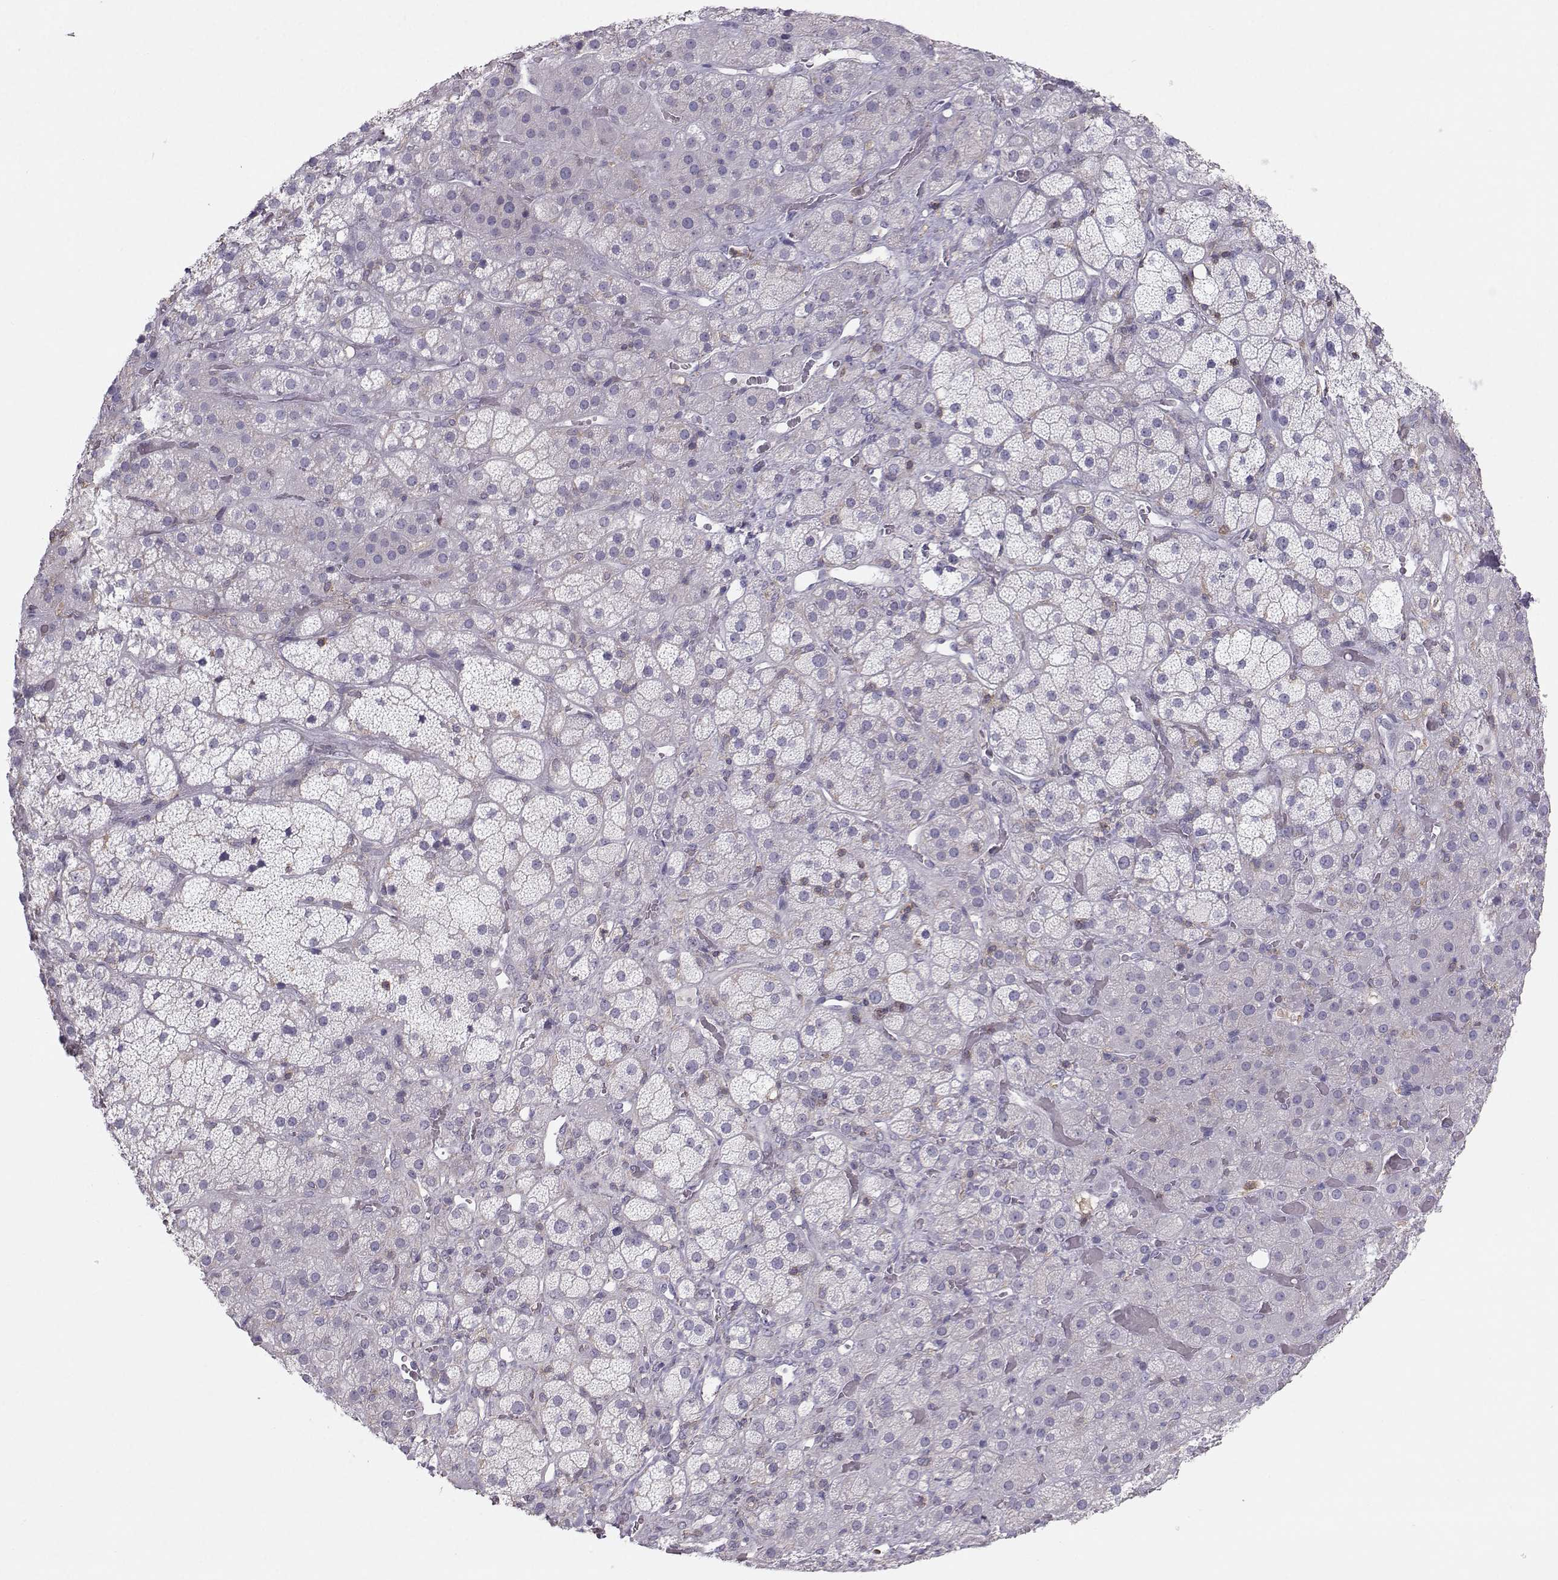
{"staining": {"intensity": "negative", "quantity": "none", "location": "none"}, "tissue": "adrenal gland", "cell_type": "Glandular cells", "image_type": "normal", "snomed": [{"axis": "morphology", "description": "Normal tissue, NOS"}, {"axis": "topography", "description": "Adrenal gland"}], "caption": "Photomicrograph shows no protein staining in glandular cells of benign adrenal gland. Nuclei are stained in blue.", "gene": "ZBTB32", "patient": {"sex": "male", "age": 57}}